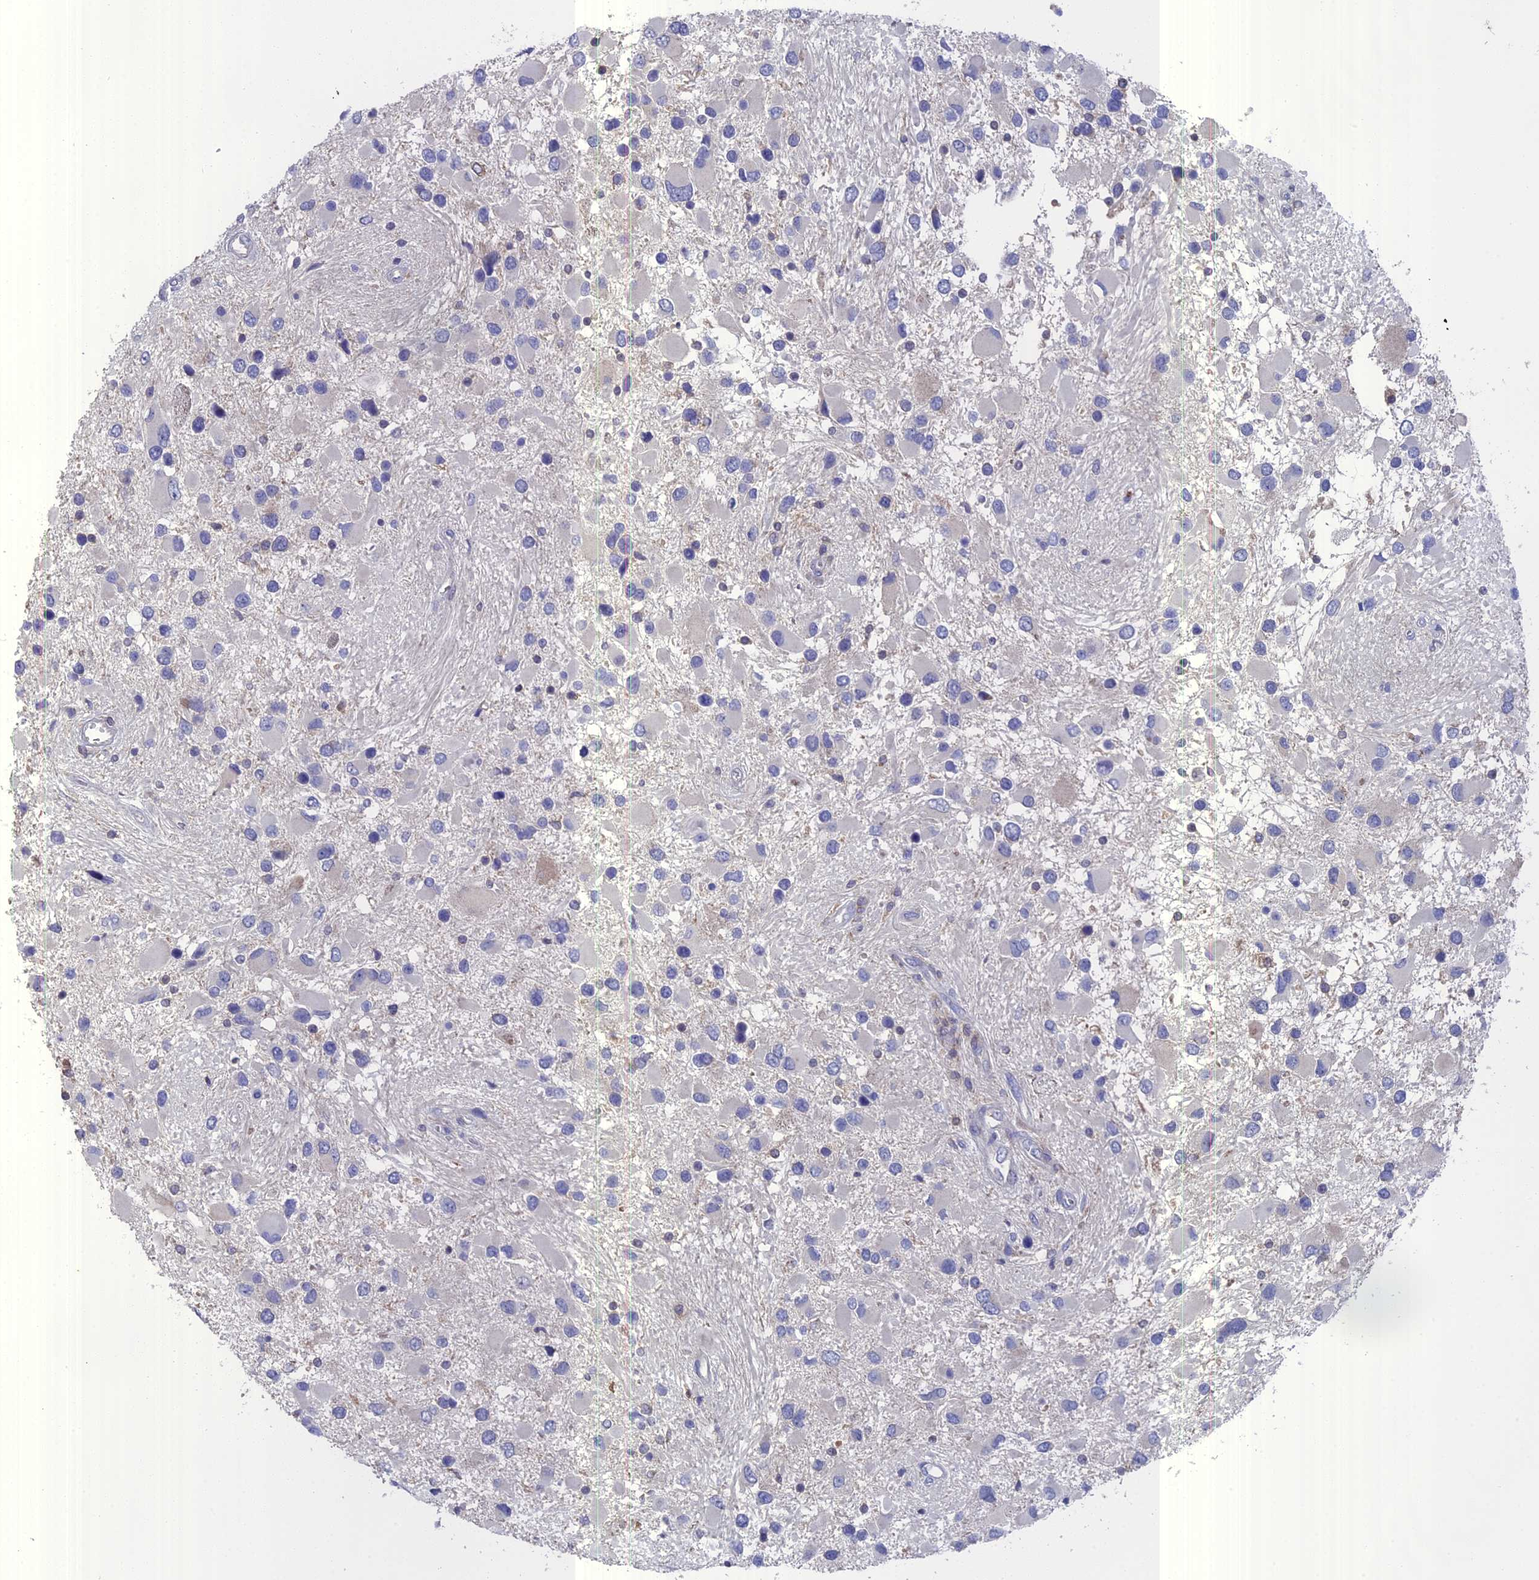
{"staining": {"intensity": "negative", "quantity": "none", "location": "none"}, "tissue": "glioma", "cell_type": "Tumor cells", "image_type": "cancer", "snomed": [{"axis": "morphology", "description": "Glioma, malignant, High grade"}, {"axis": "topography", "description": "Brain"}], "caption": "There is no significant positivity in tumor cells of glioma.", "gene": "NCF4", "patient": {"sex": "male", "age": 53}}